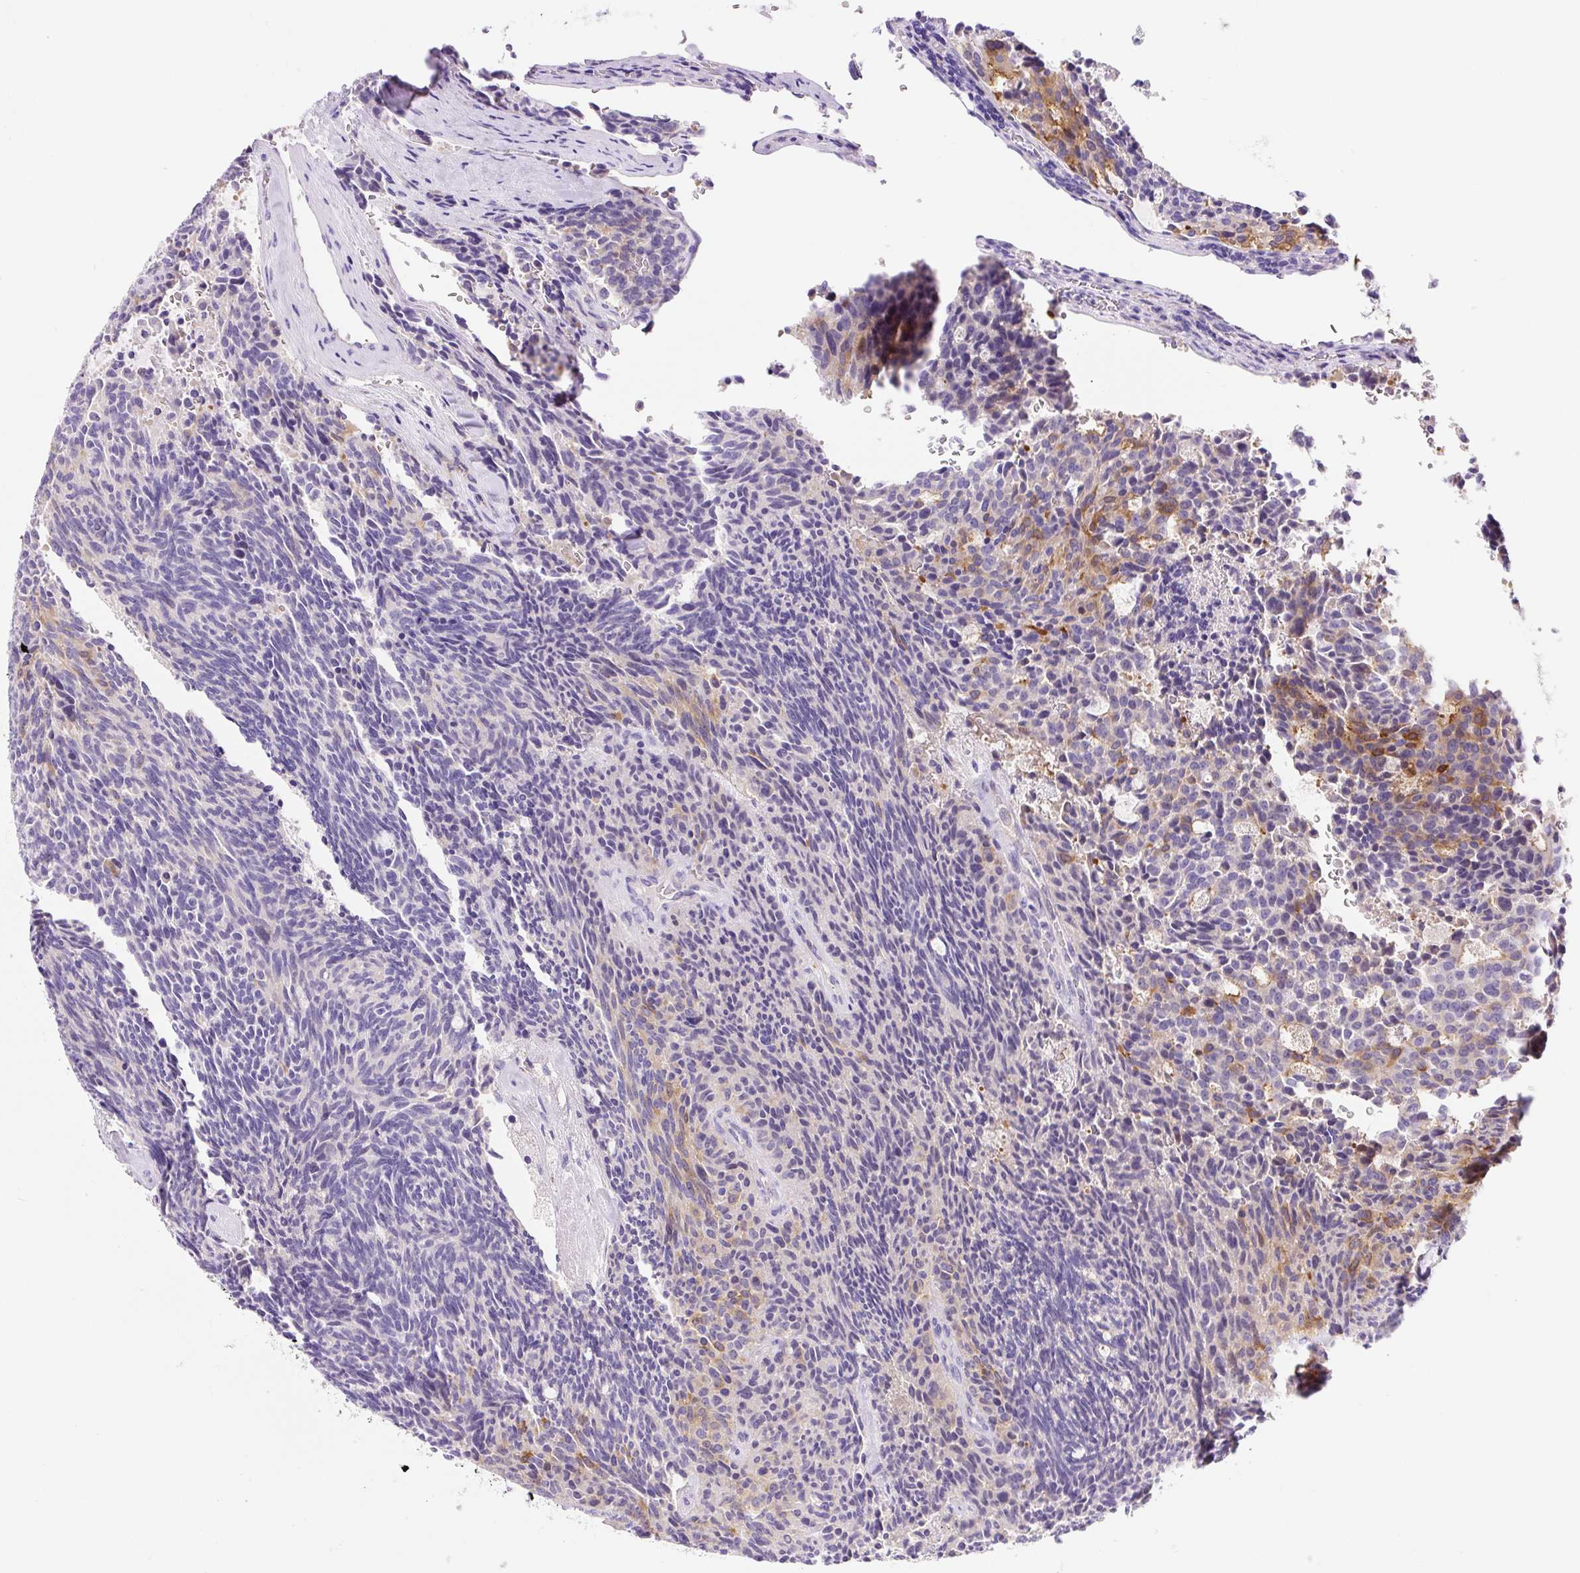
{"staining": {"intensity": "negative", "quantity": "none", "location": "none"}, "tissue": "carcinoid", "cell_type": "Tumor cells", "image_type": "cancer", "snomed": [{"axis": "morphology", "description": "Carcinoid, malignant, NOS"}, {"axis": "topography", "description": "Pancreas"}], "caption": "High power microscopy photomicrograph of an IHC histopathology image of carcinoid (malignant), revealing no significant expression in tumor cells.", "gene": "ASB4", "patient": {"sex": "female", "age": 54}}